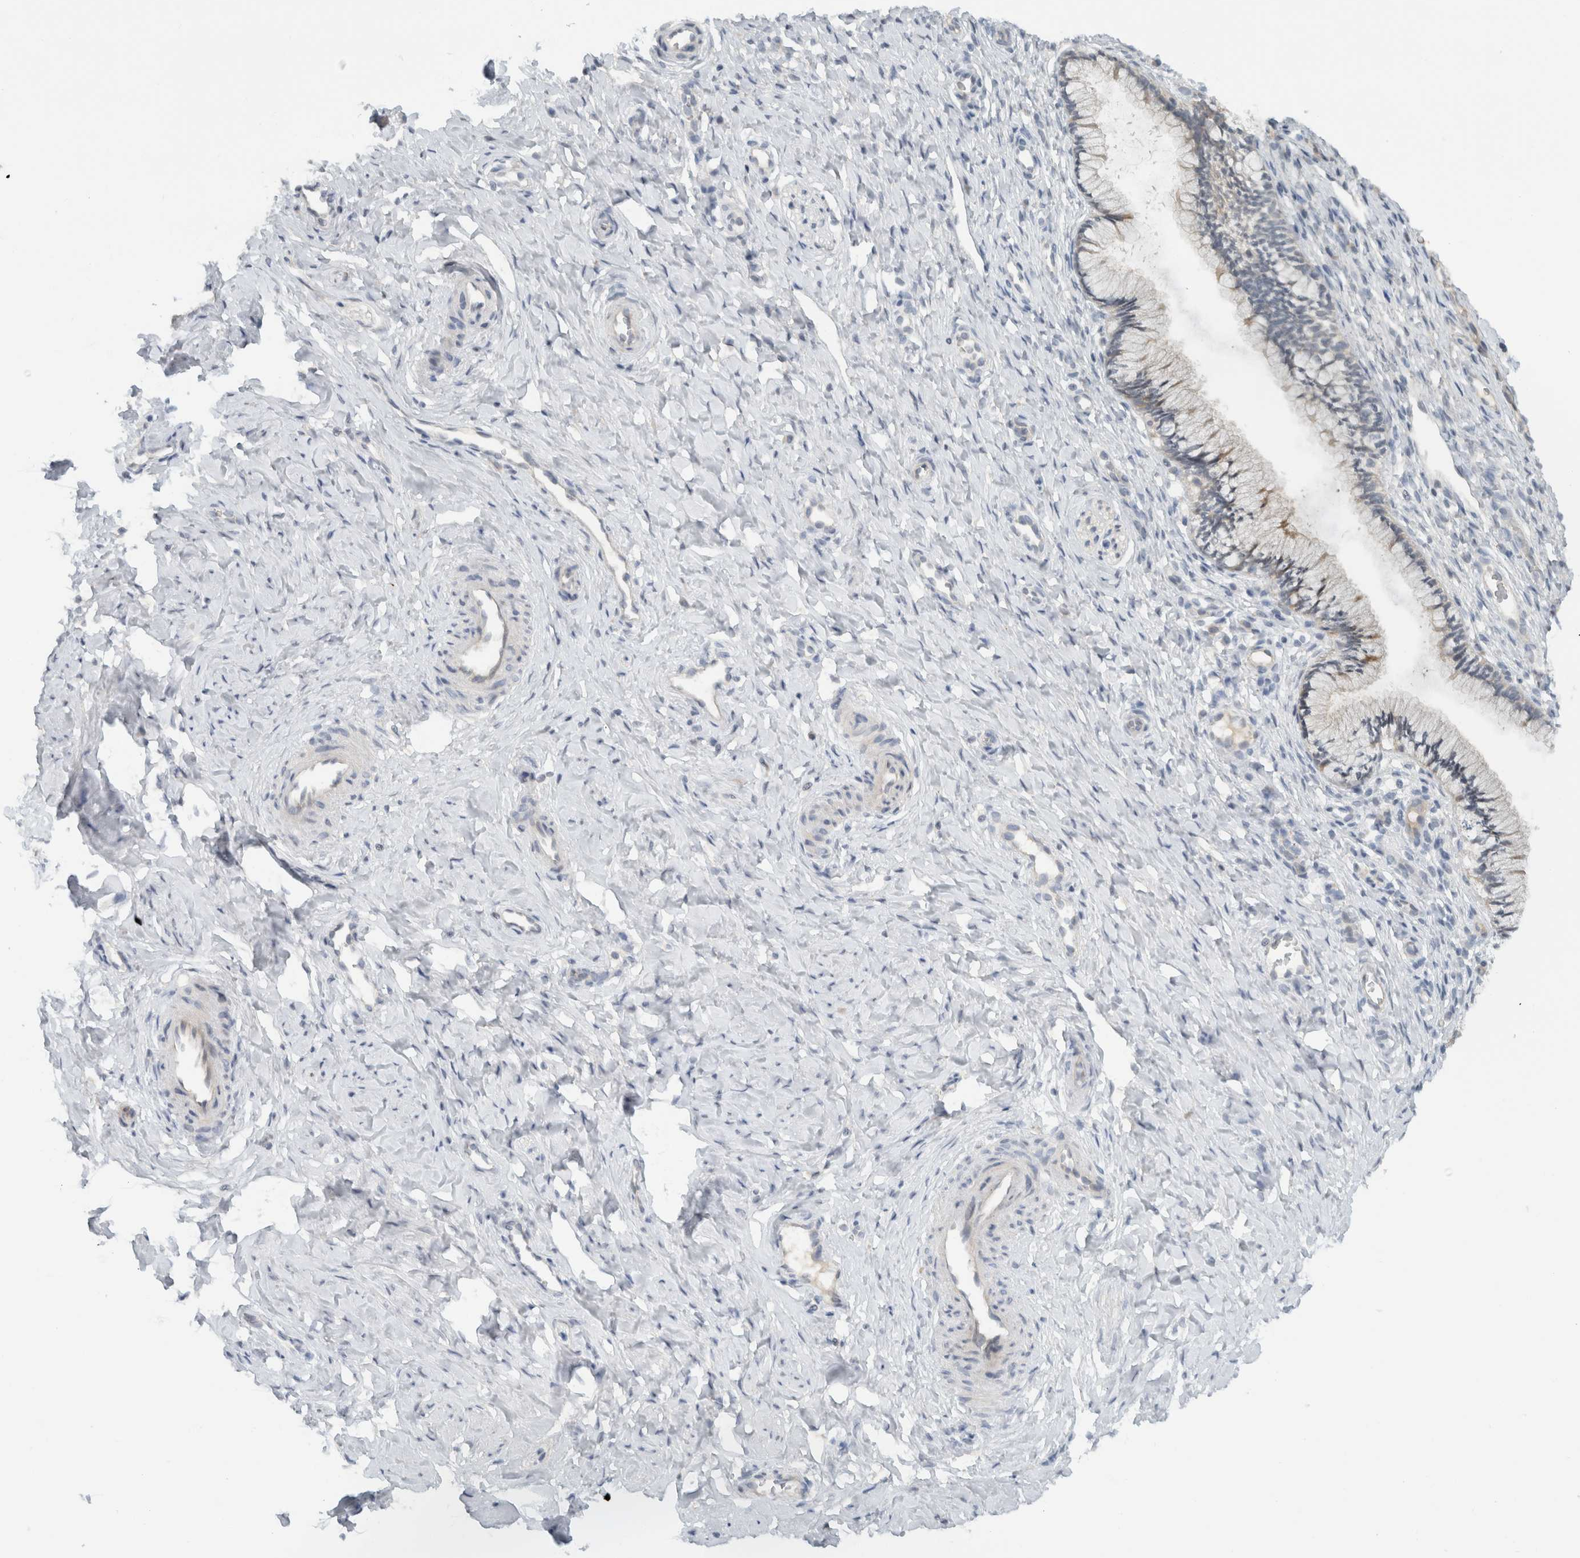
{"staining": {"intensity": "weak", "quantity": "<25%", "location": "cytoplasmic/membranous"}, "tissue": "cervix", "cell_type": "Glandular cells", "image_type": "normal", "snomed": [{"axis": "morphology", "description": "Normal tissue, NOS"}, {"axis": "topography", "description": "Cervix"}], "caption": "High power microscopy histopathology image of an IHC histopathology image of benign cervix, revealing no significant staining in glandular cells. Brightfield microscopy of IHC stained with DAB (brown) and hematoxylin (blue), captured at high magnification.", "gene": "ERCC6L2", "patient": {"sex": "female", "age": 27}}